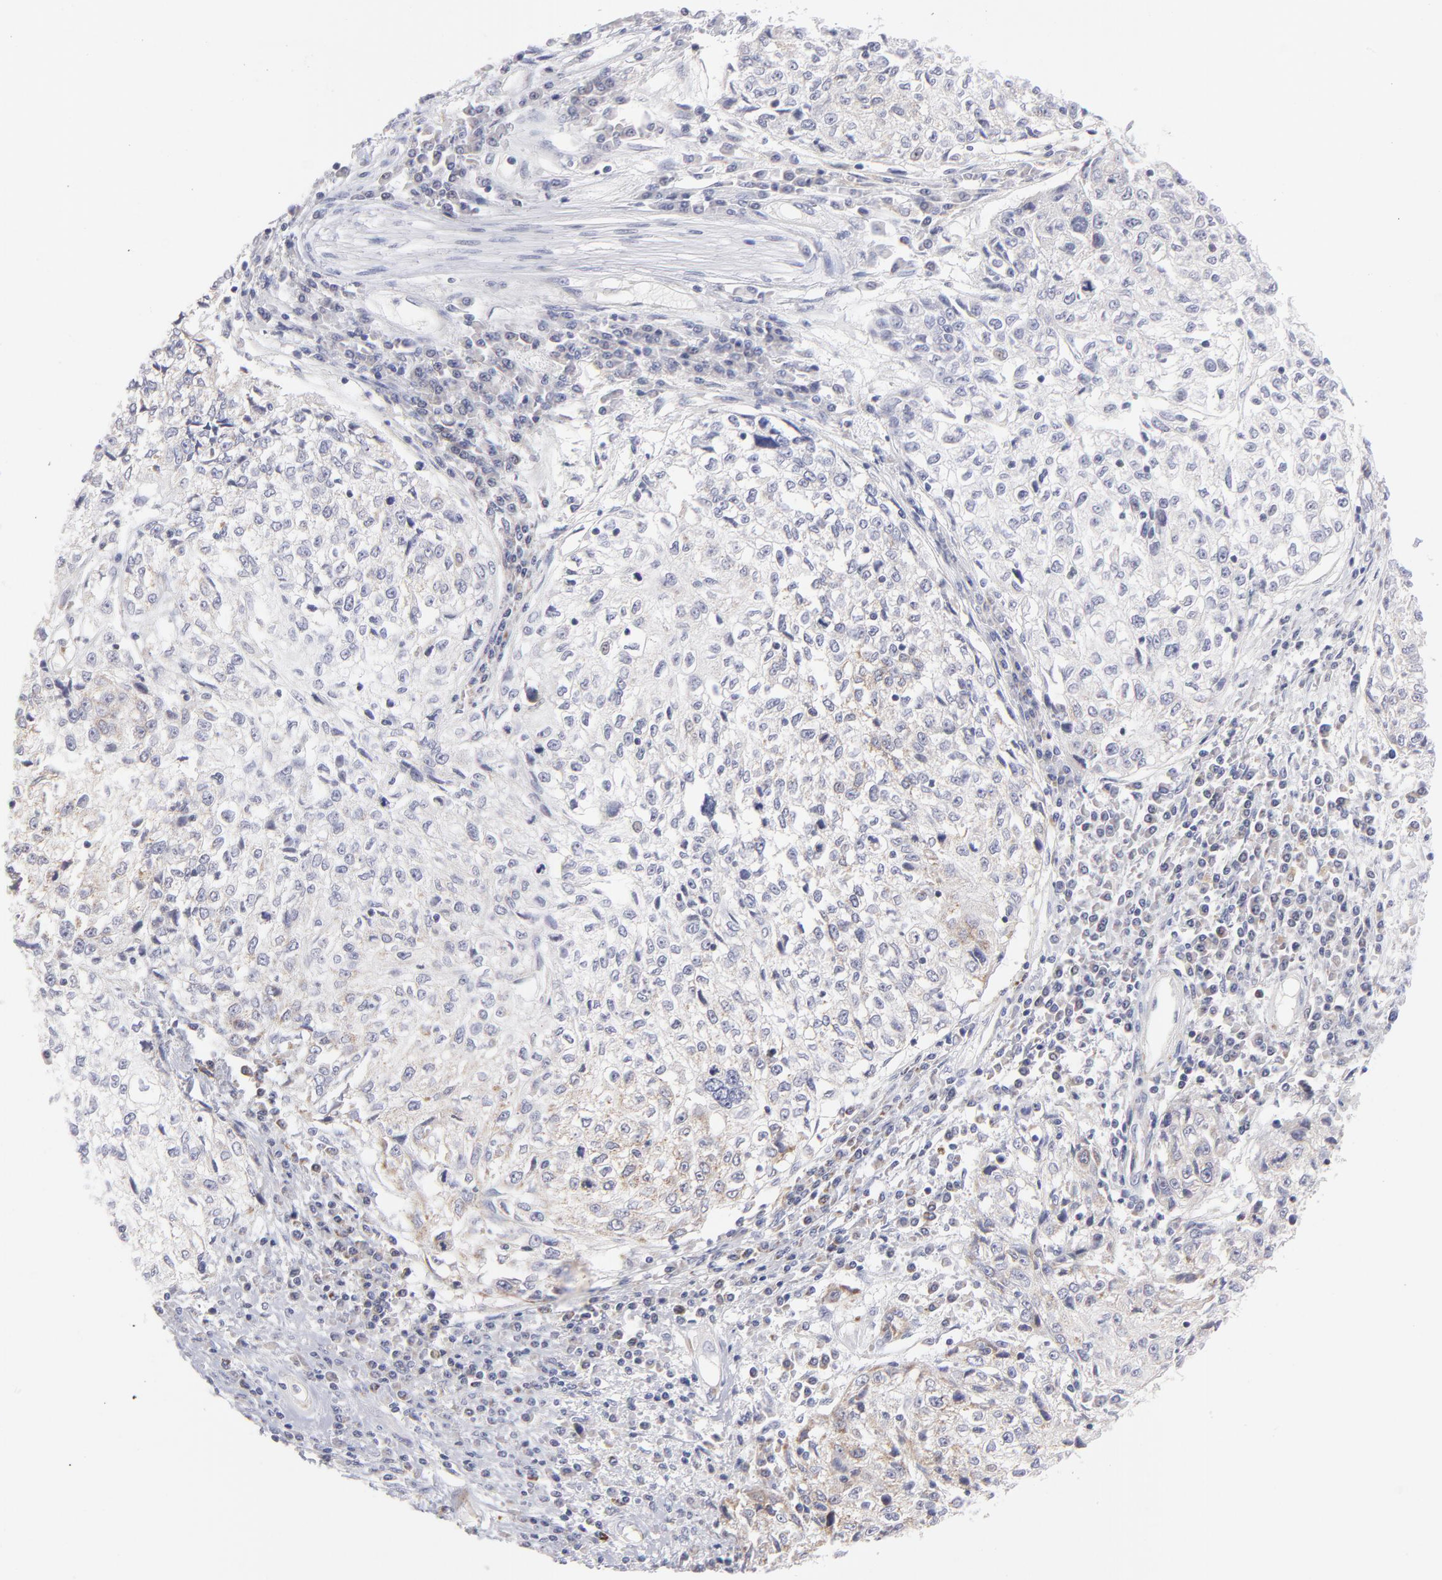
{"staining": {"intensity": "weak", "quantity": "<25%", "location": "cytoplasmic/membranous"}, "tissue": "cervical cancer", "cell_type": "Tumor cells", "image_type": "cancer", "snomed": [{"axis": "morphology", "description": "Squamous cell carcinoma, NOS"}, {"axis": "topography", "description": "Cervix"}], "caption": "Immunohistochemical staining of cervical cancer displays no significant staining in tumor cells.", "gene": "MTHFD2", "patient": {"sex": "female", "age": 57}}